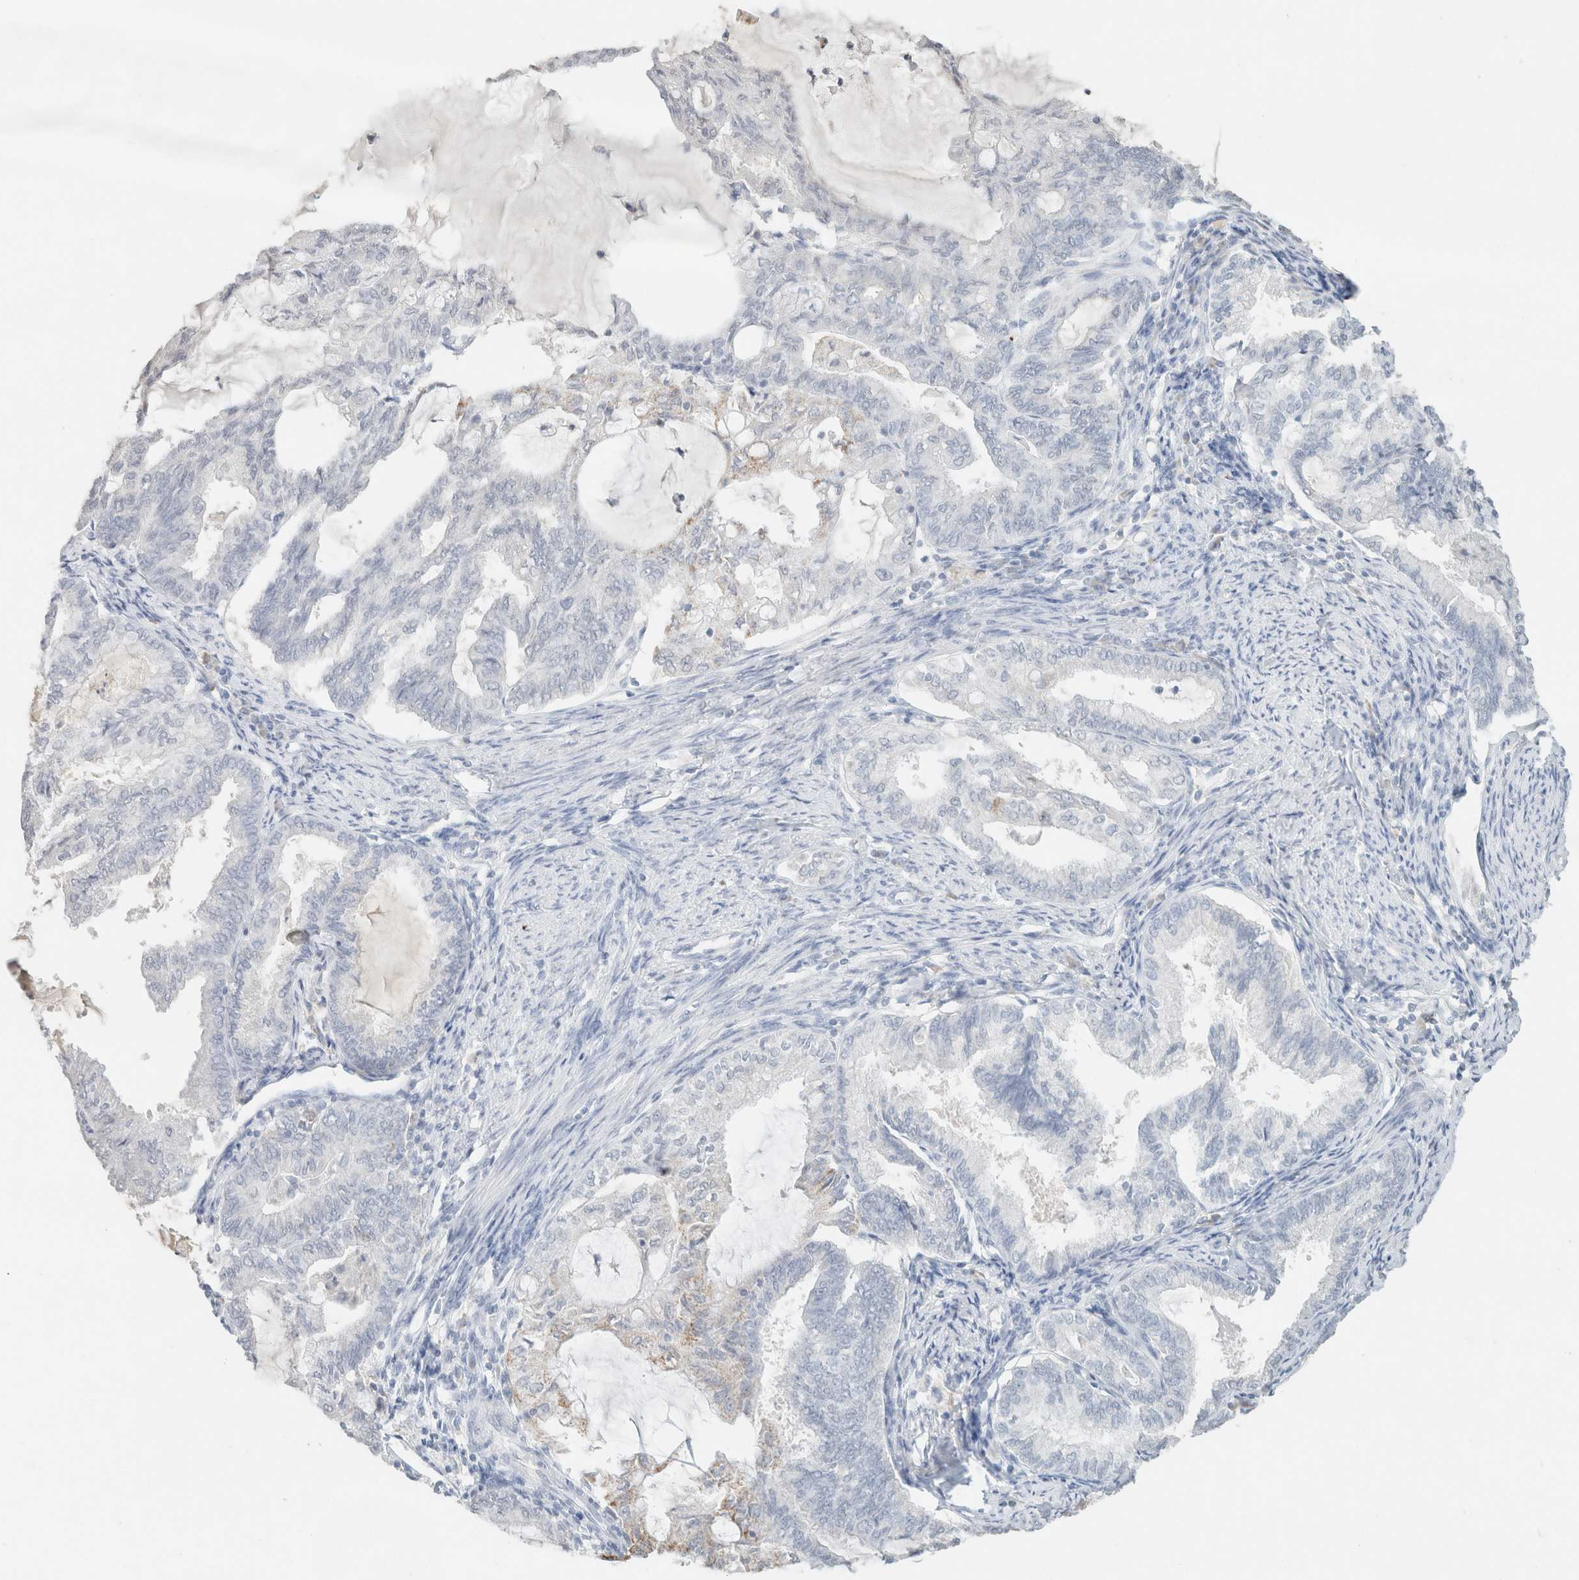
{"staining": {"intensity": "negative", "quantity": "none", "location": "none"}, "tissue": "endometrial cancer", "cell_type": "Tumor cells", "image_type": "cancer", "snomed": [{"axis": "morphology", "description": "Adenocarcinoma, NOS"}, {"axis": "topography", "description": "Endometrium"}], "caption": "Tumor cells show no significant staining in endometrial cancer.", "gene": "CPA1", "patient": {"sex": "female", "age": 86}}